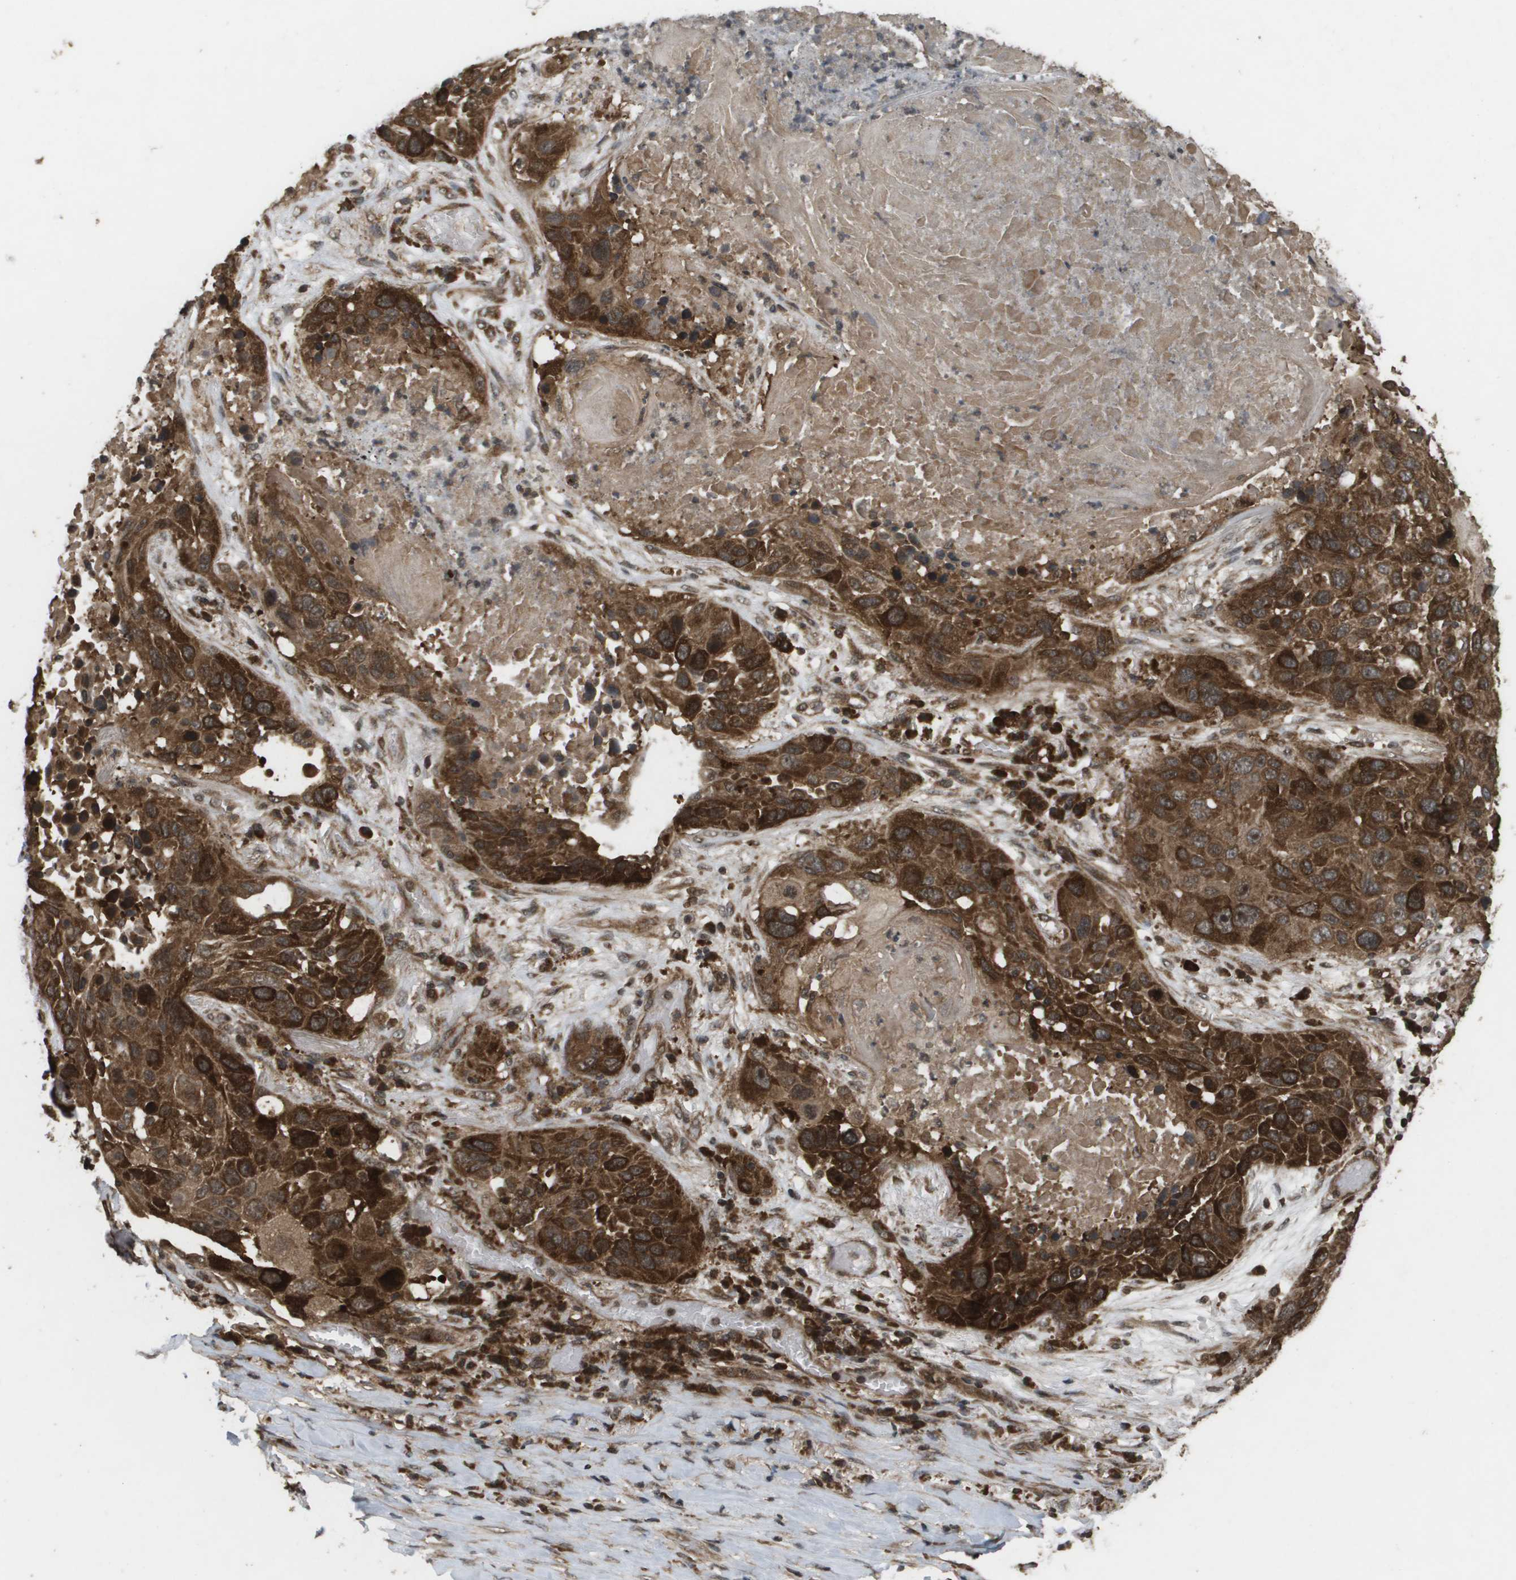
{"staining": {"intensity": "strong", "quantity": ">75%", "location": "cytoplasmic/membranous,nuclear"}, "tissue": "lung cancer", "cell_type": "Tumor cells", "image_type": "cancer", "snomed": [{"axis": "morphology", "description": "Squamous cell carcinoma, NOS"}, {"axis": "topography", "description": "Lung"}], "caption": "Brown immunohistochemical staining in lung squamous cell carcinoma demonstrates strong cytoplasmic/membranous and nuclear expression in about >75% of tumor cells.", "gene": "KIF11", "patient": {"sex": "male", "age": 57}}